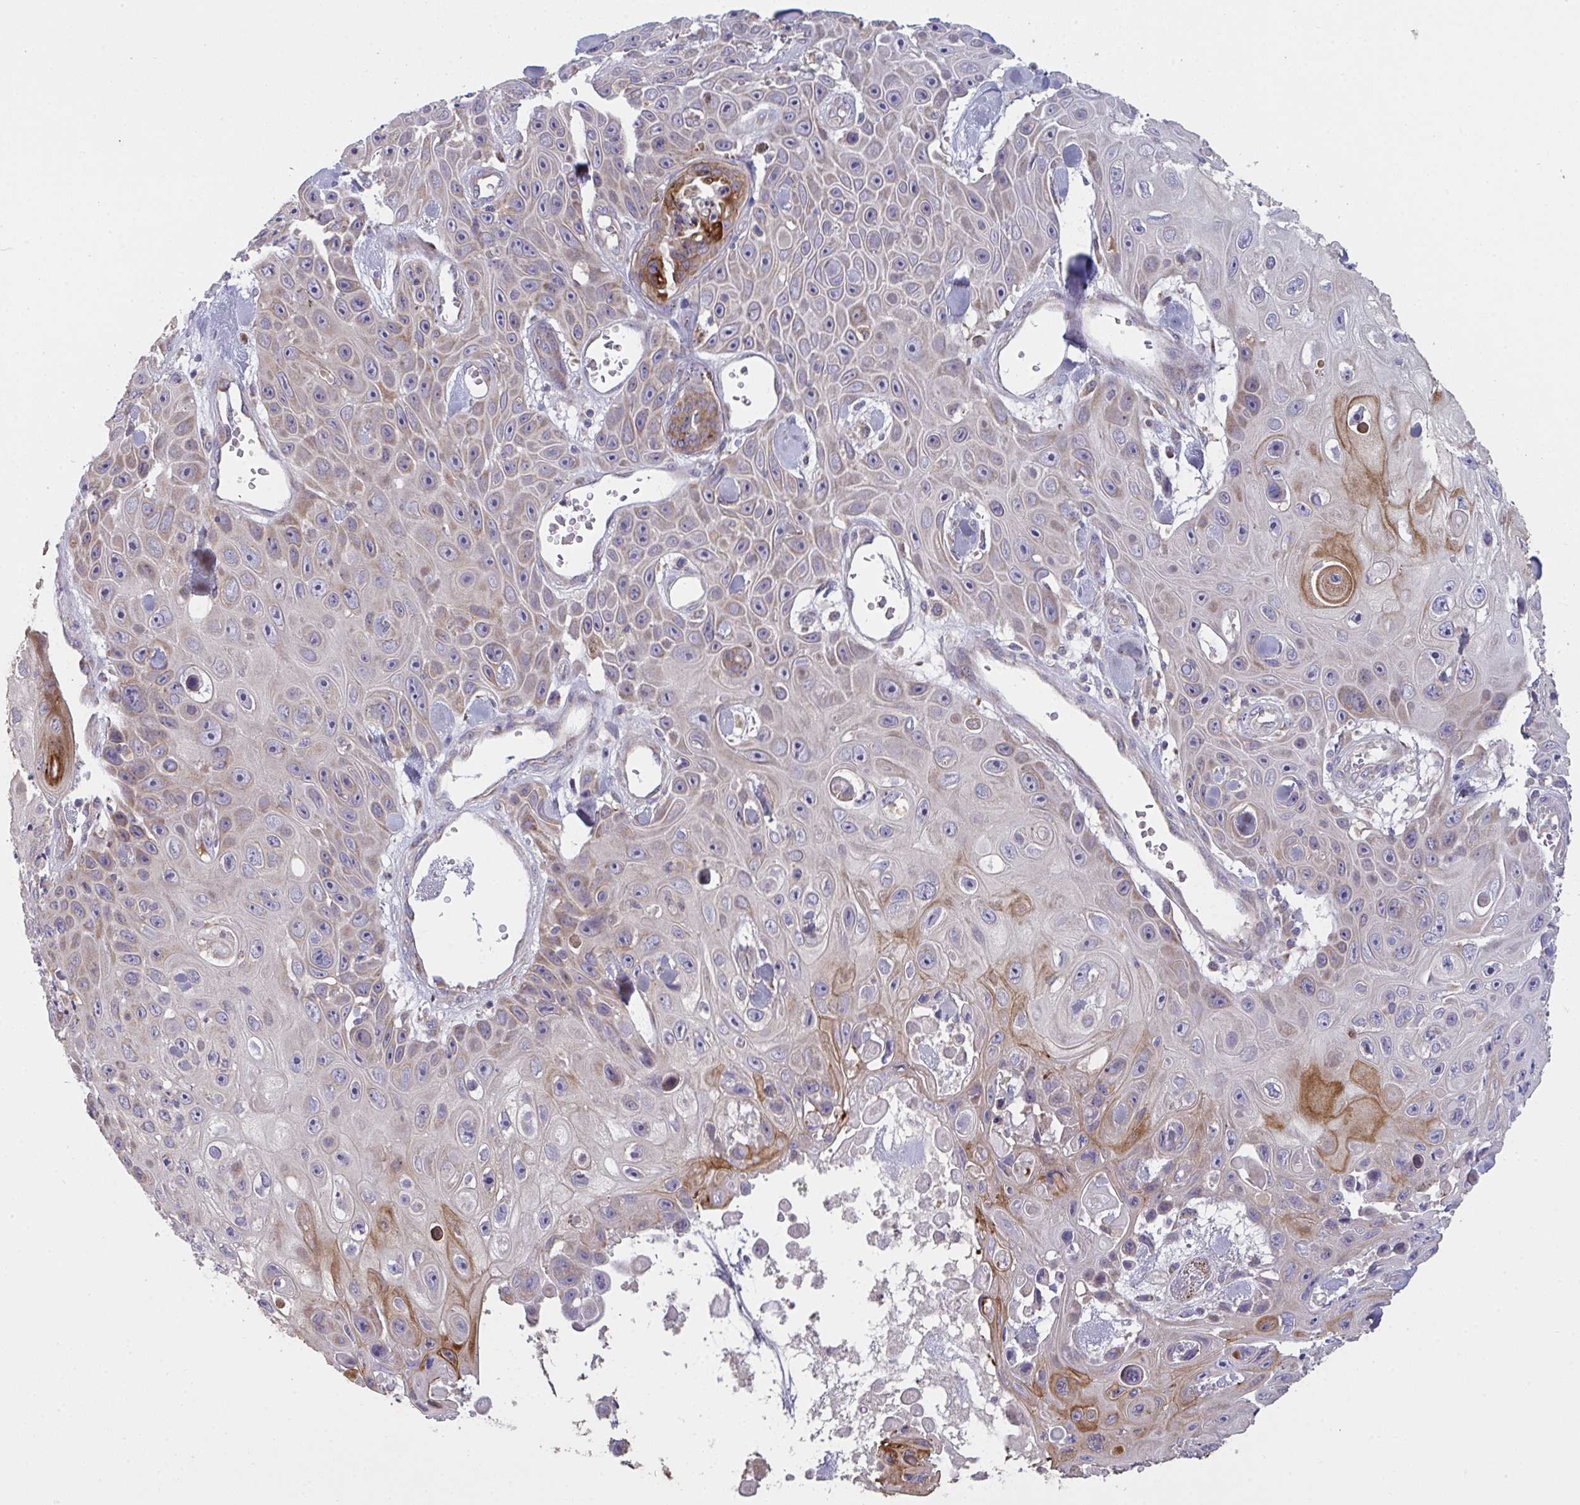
{"staining": {"intensity": "moderate", "quantity": "<25%", "location": "cytoplasmic/membranous"}, "tissue": "skin cancer", "cell_type": "Tumor cells", "image_type": "cancer", "snomed": [{"axis": "morphology", "description": "Squamous cell carcinoma, NOS"}, {"axis": "topography", "description": "Skin"}], "caption": "Protein expression analysis of human squamous cell carcinoma (skin) reveals moderate cytoplasmic/membranous positivity in about <25% of tumor cells.", "gene": "MRPS2", "patient": {"sex": "male", "age": 82}}